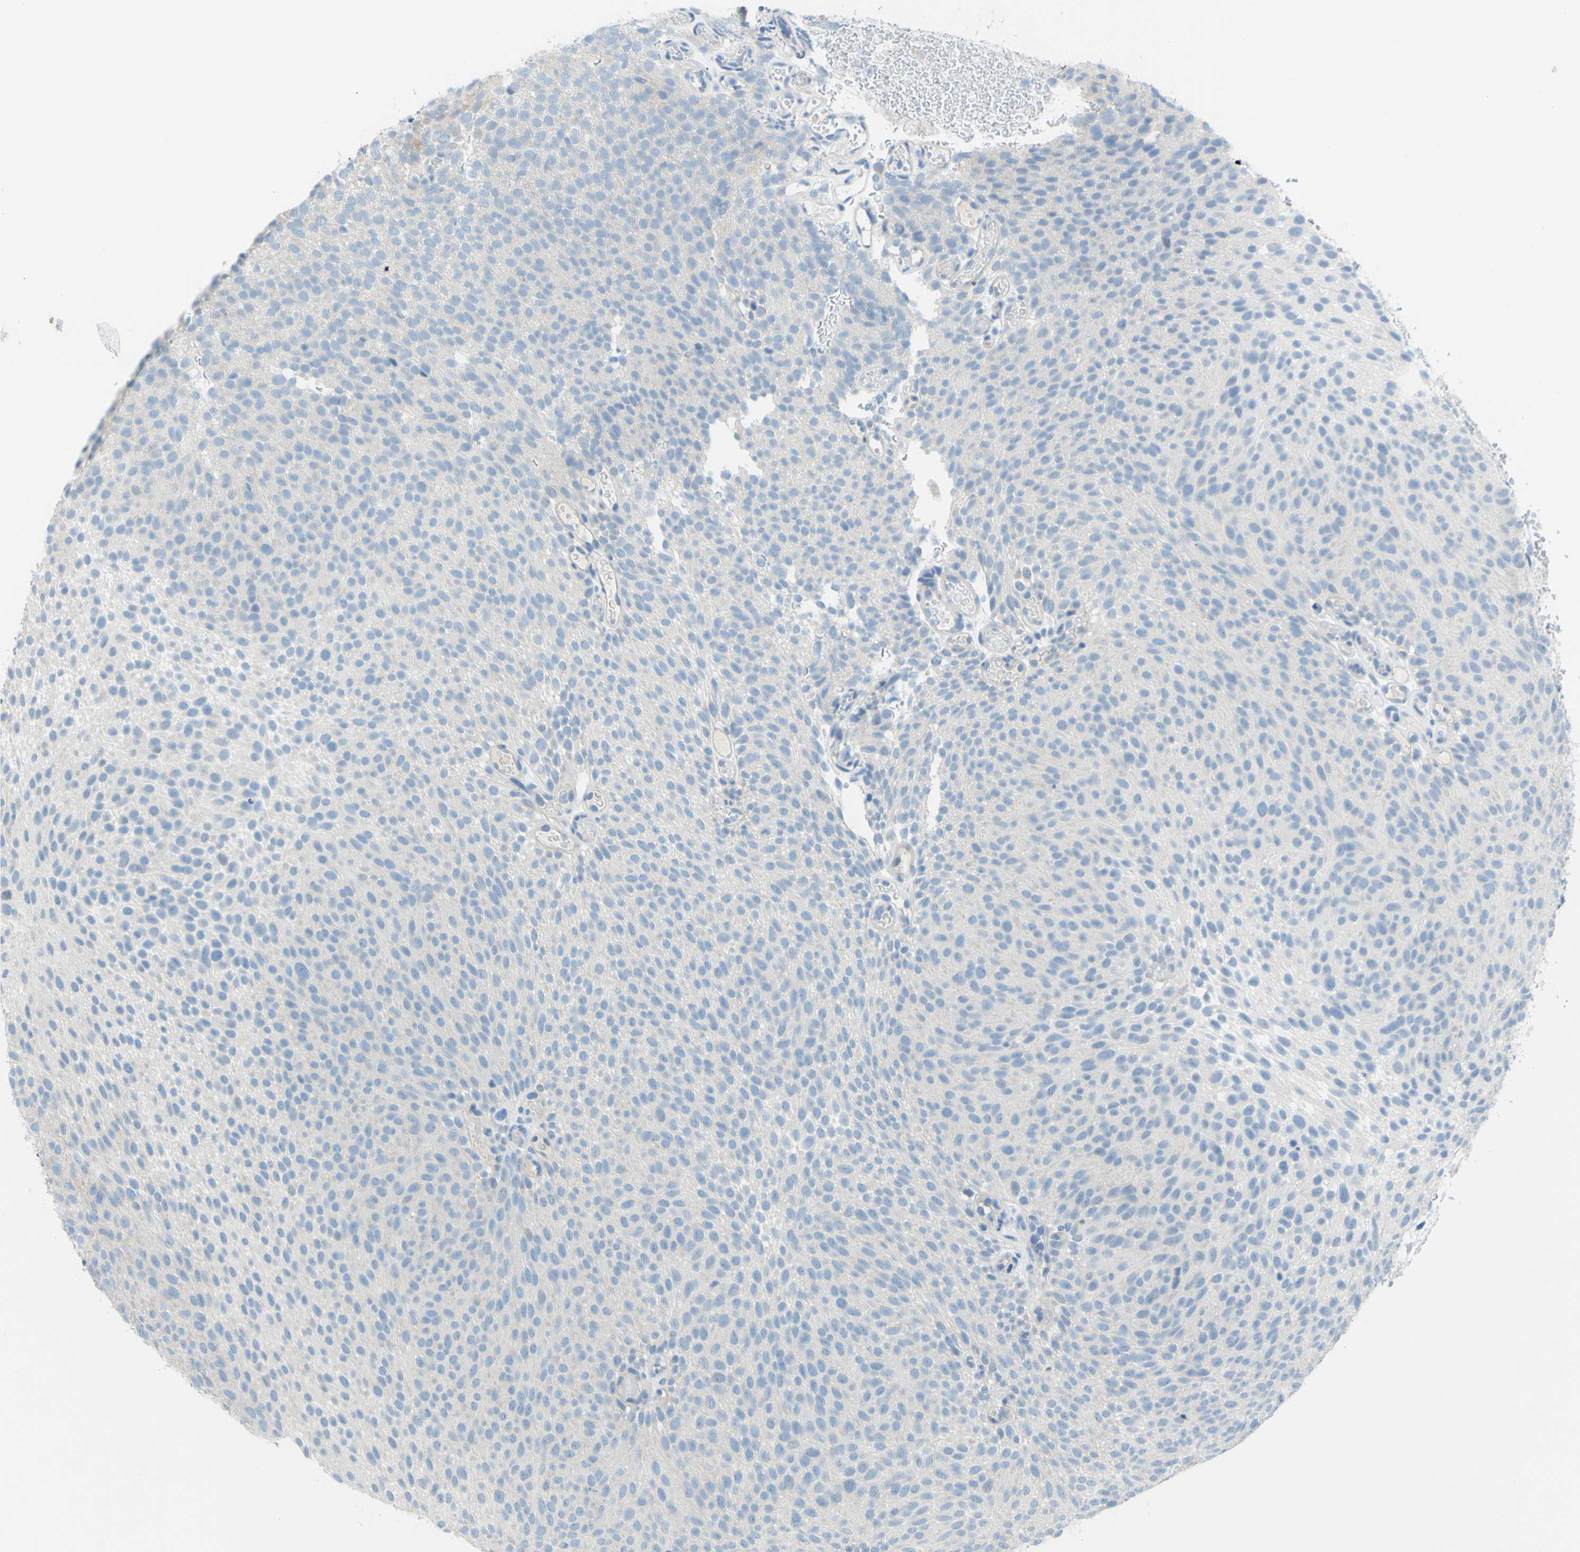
{"staining": {"intensity": "weak", "quantity": "25%-75%", "location": "cytoplasmic/membranous"}, "tissue": "urothelial cancer", "cell_type": "Tumor cells", "image_type": "cancer", "snomed": [{"axis": "morphology", "description": "Urothelial carcinoma, Low grade"}, {"axis": "topography", "description": "Urinary bladder"}], "caption": "An IHC histopathology image of neoplastic tissue is shown. Protein staining in brown highlights weak cytoplasmic/membranous positivity in urothelial cancer within tumor cells. (IHC, brightfield microscopy, high magnification).", "gene": "SLC1A2", "patient": {"sex": "male", "age": 78}}